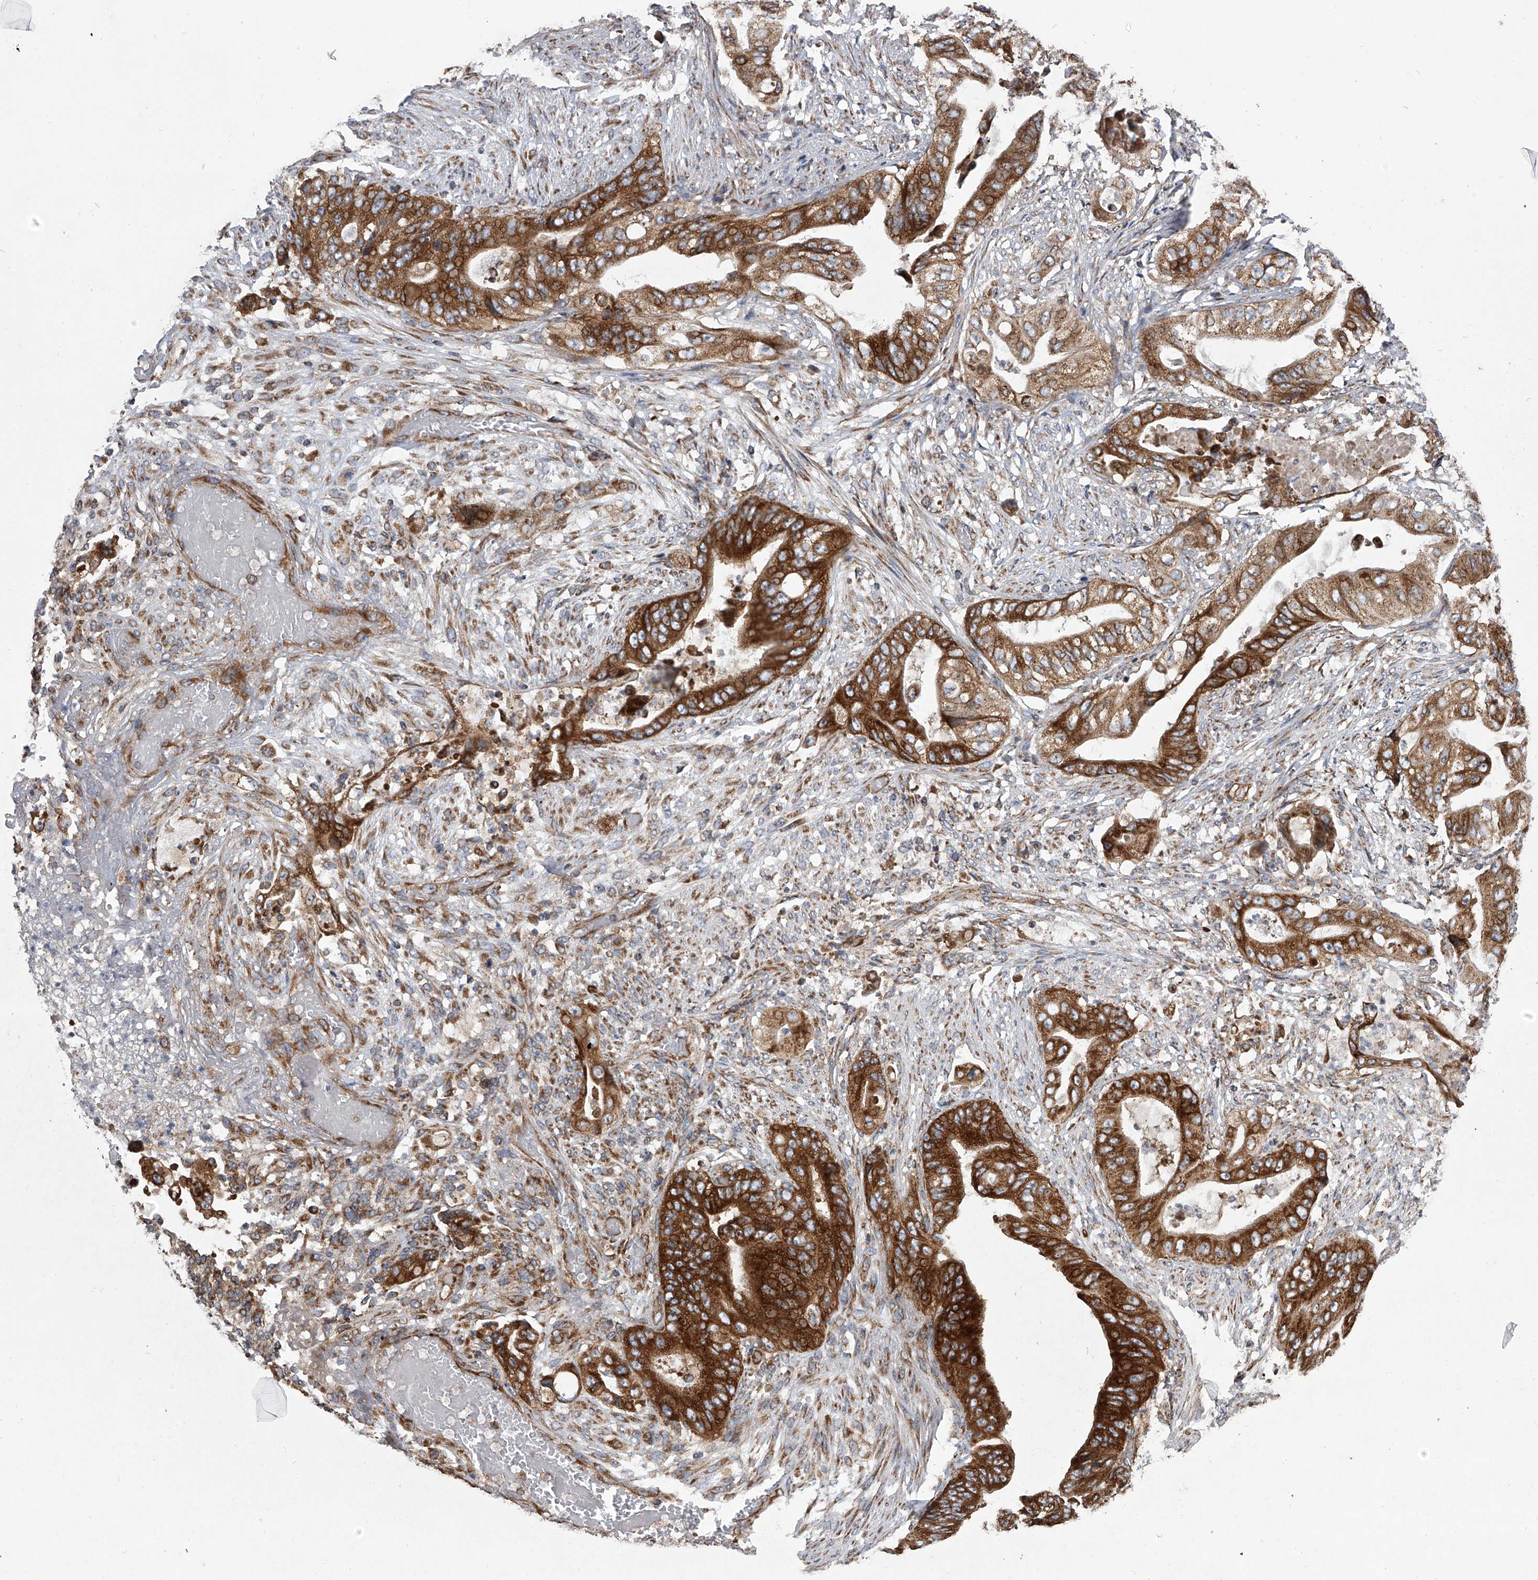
{"staining": {"intensity": "strong", "quantity": ">75%", "location": "cytoplasmic/membranous"}, "tissue": "stomach cancer", "cell_type": "Tumor cells", "image_type": "cancer", "snomed": [{"axis": "morphology", "description": "Adenocarcinoma, NOS"}, {"axis": "topography", "description": "Stomach"}], "caption": "Tumor cells show high levels of strong cytoplasmic/membranous expression in about >75% of cells in stomach cancer.", "gene": "ZC3H15", "patient": {"sex": "female", "age": 73}}